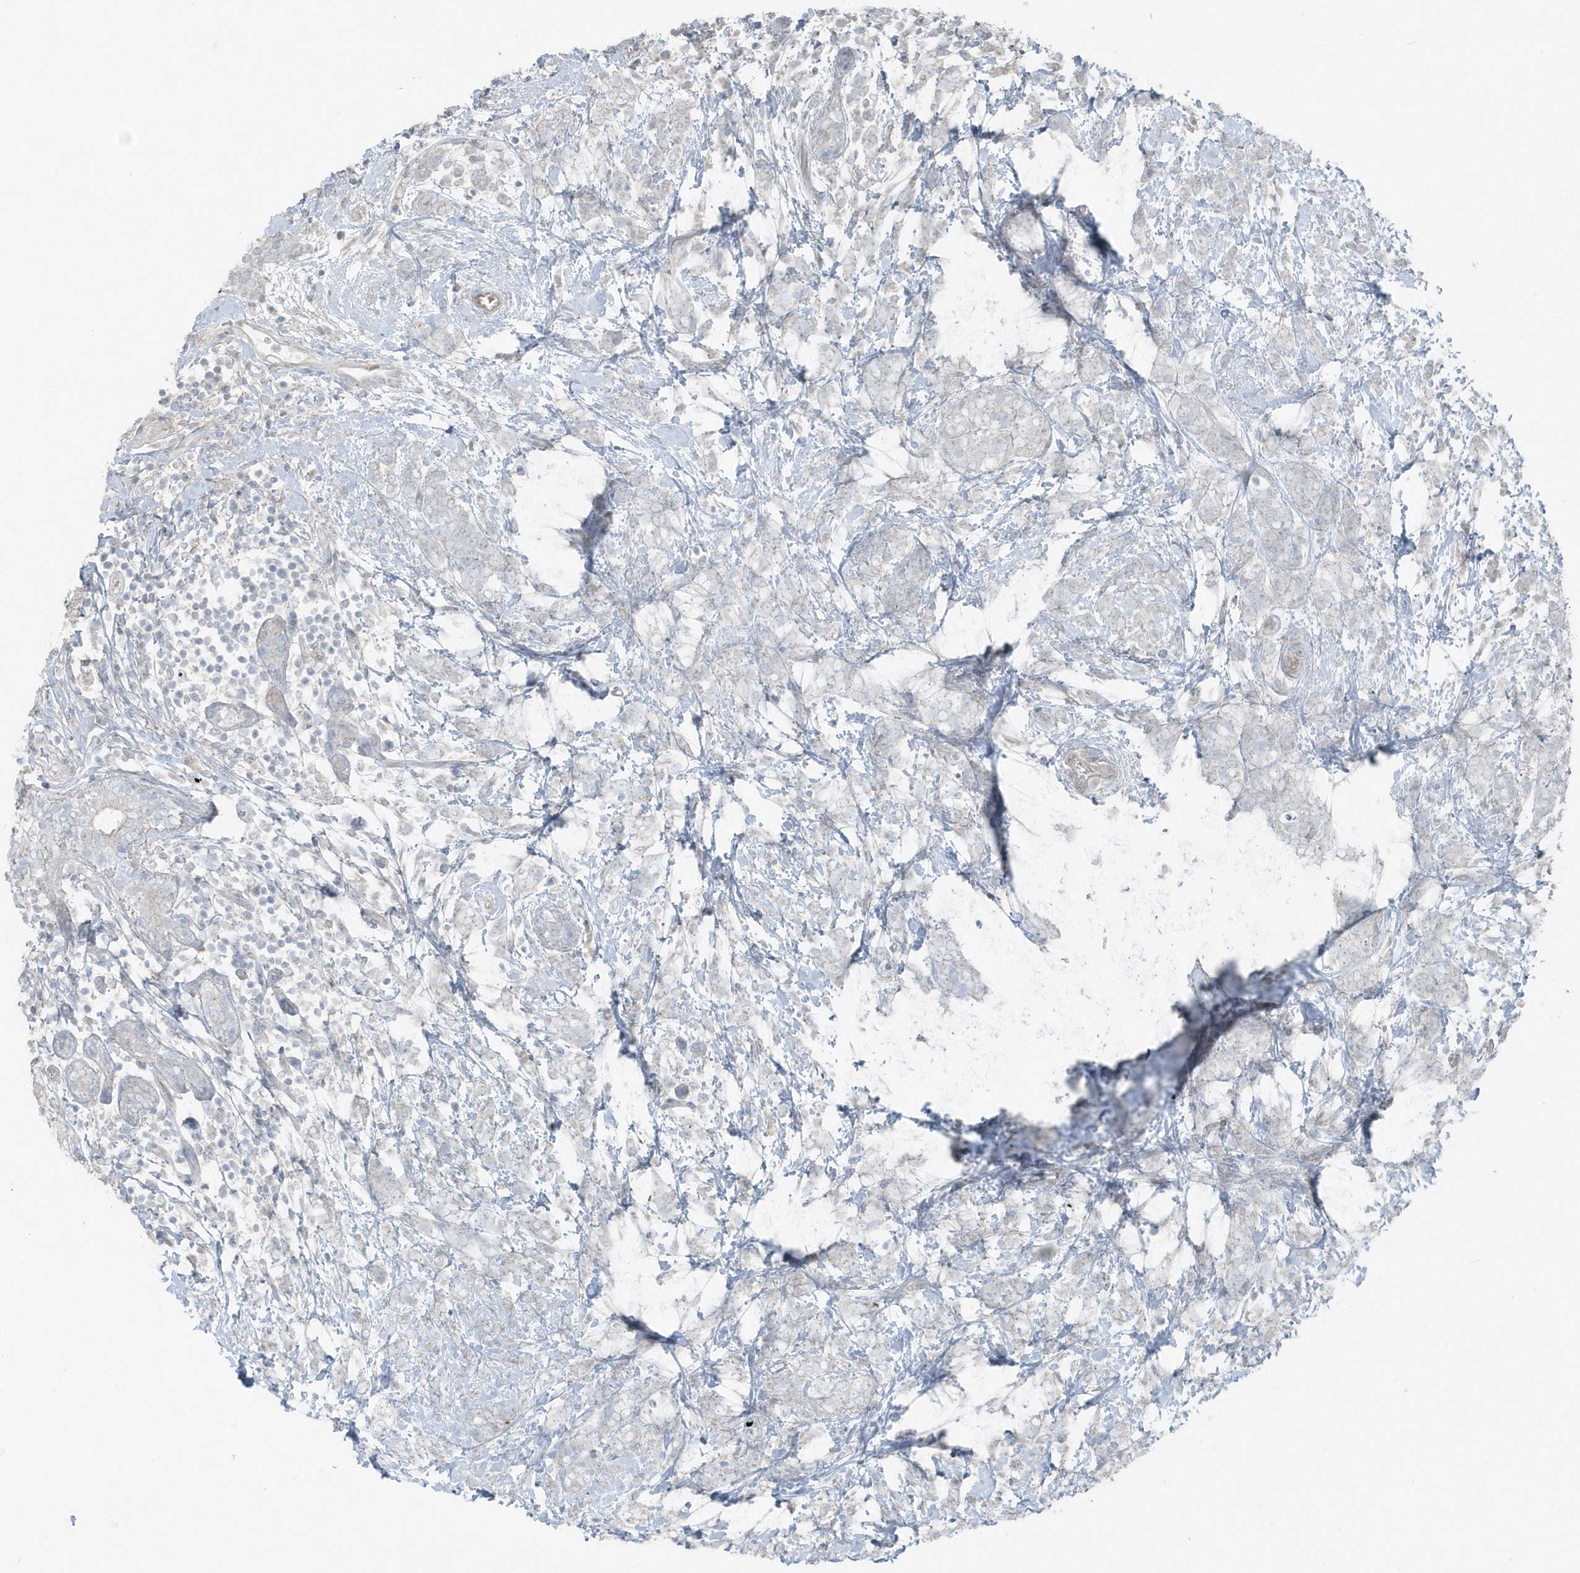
{"staining": {"intensity": "negative", "quantity": "none", "location": "none"}, "tissue": "breast cancer", "cell_type": "Tumor cells", "image_type": "cancer", "snomed": [{"axis": "morphology", "description": "Lobular carcinoma"}, {"axis": "topography", "description": "Breast"}], "caption": "IHC of lobular carcinoma (breast) demonstrates no expression in tumor cells.", "gene": "ACTC1", "patient": {"sex": "female", "age": 58}}